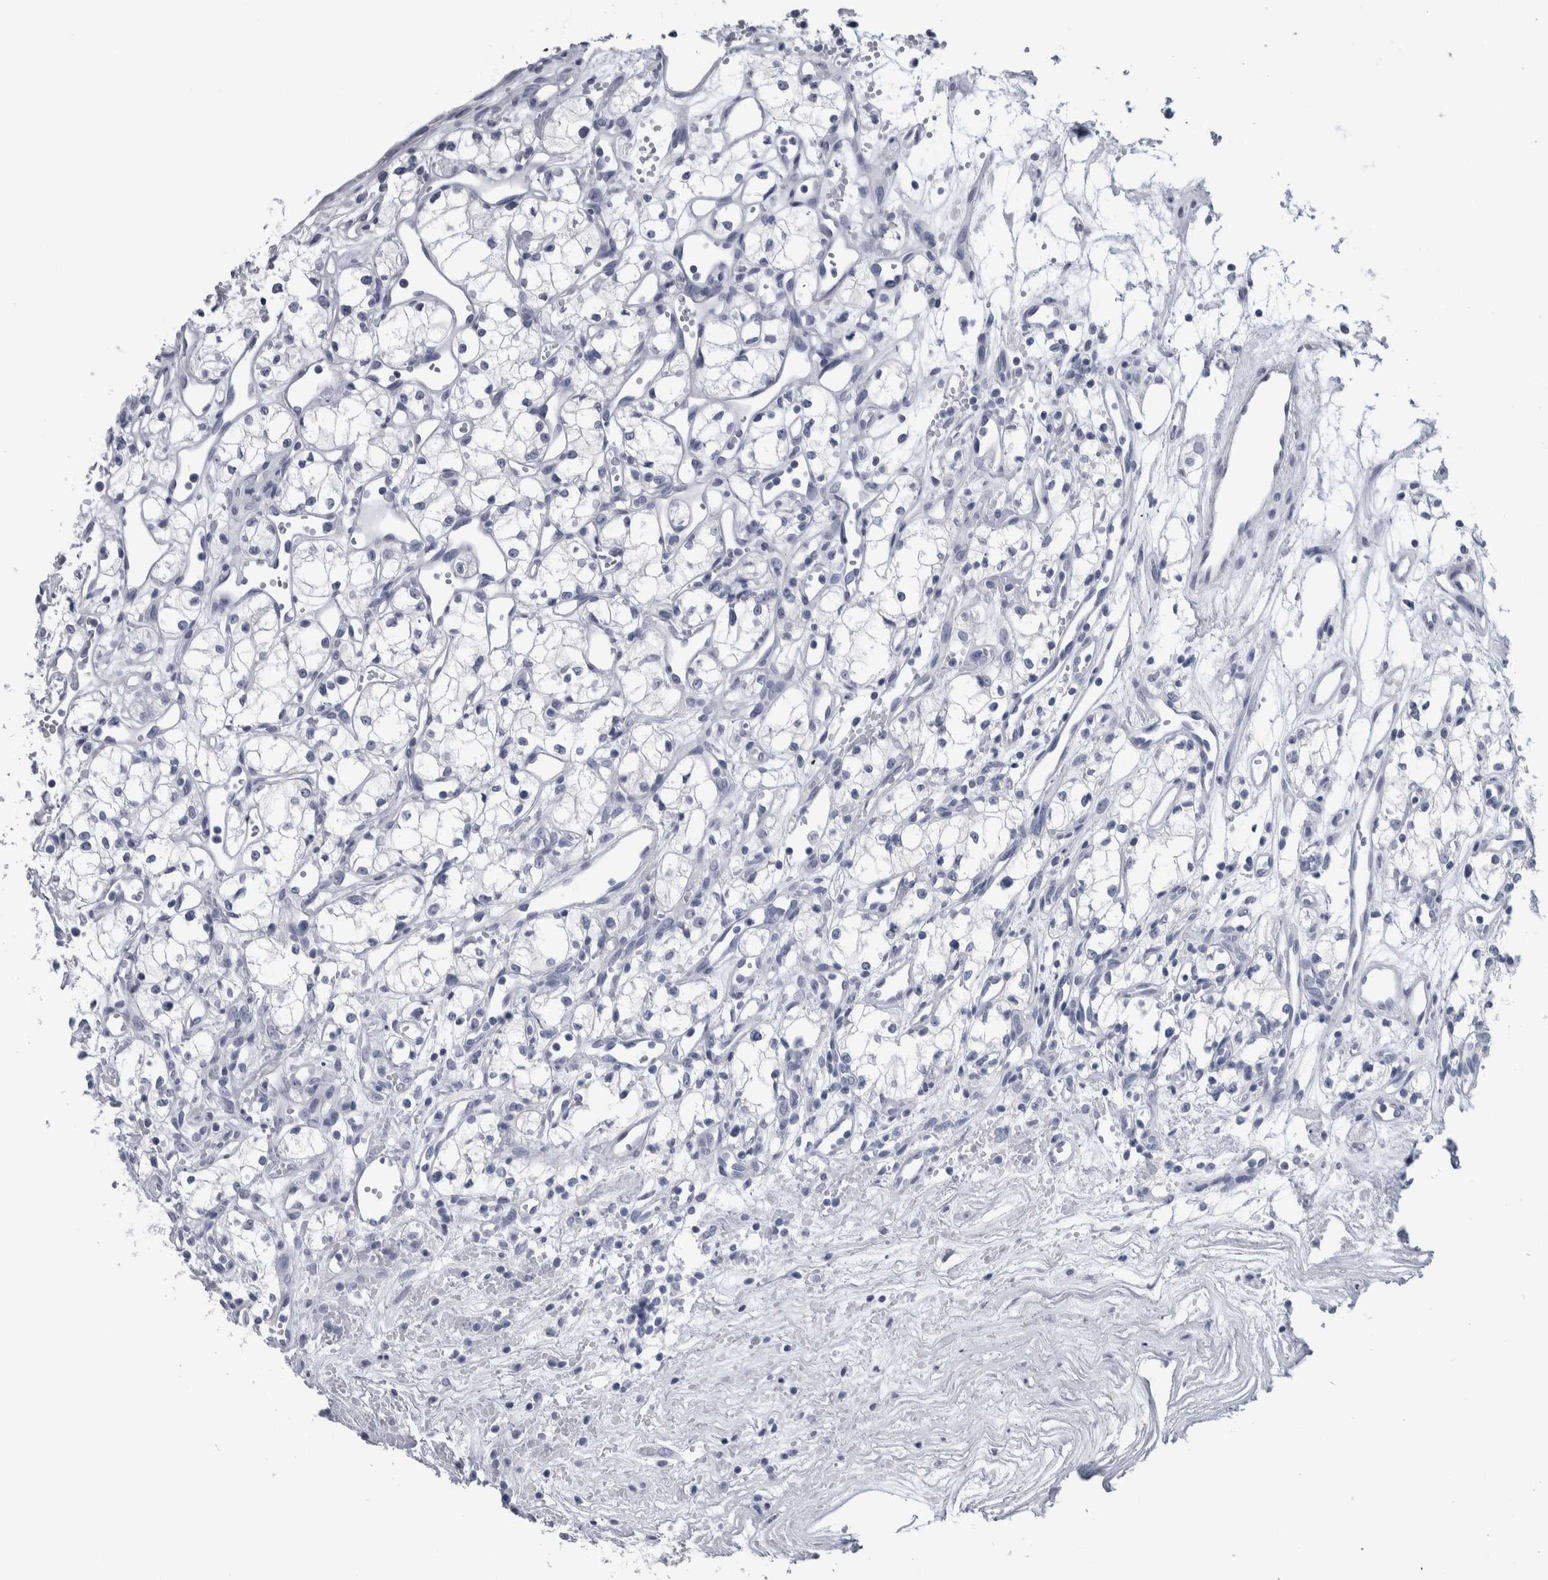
{"staining": {"intensity": "negative", "quantity": "none", "location": "none"}, "tissue": "renal cancer", "cell_type": "Tumor cells", "image_type": "cancer", "snomed": [{"axis": "morphology", "description": "Adenocarcinoma, NOS"}, {"axis": "topography", "description": "Kidney"}], "caption": "Immunohistochemical staining of human renal cancer exhibits no significant expression in tumor cells.", "gene": "CDH17", "patient": {"sex": "male", "age": 59}}